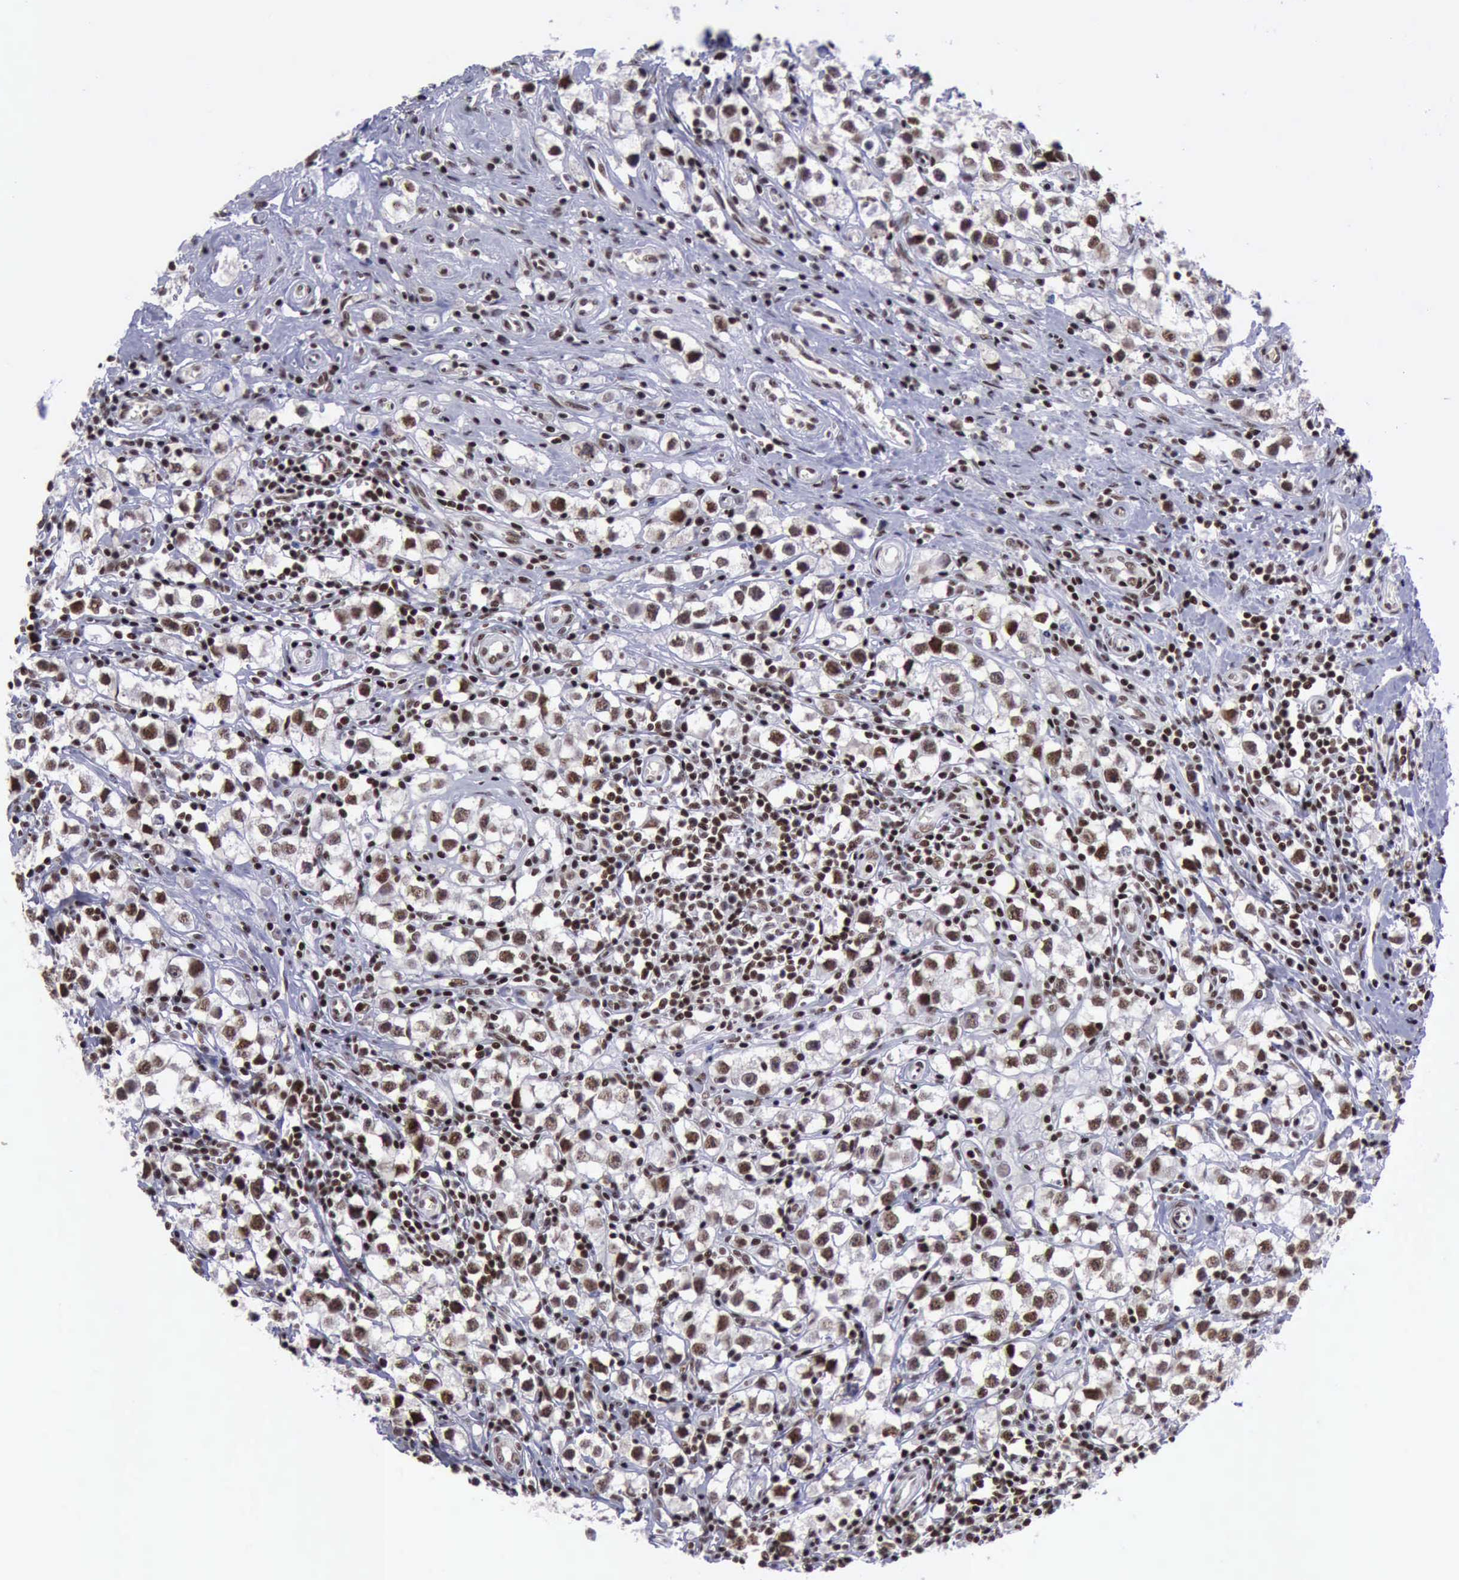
{"staining": {"intensity": "moderate", "quantity": ">75%", "location": "nuclear"}, "tissue": "testis cancer", "cell_type": "Tumor cells", "image_type": "cancer", "snomed": [{"axis": "morphology", "description": "Seminoma, NOS"}, {"axis": "topography", "description": "Testis"}], "caption": "Brown immunohistochemical staining in human testis seminoma reveals moderate nuclear positivity in about >75% of tumor cells.", "gene": "YY1", "patient": {"sex": "male", "age": 35}}